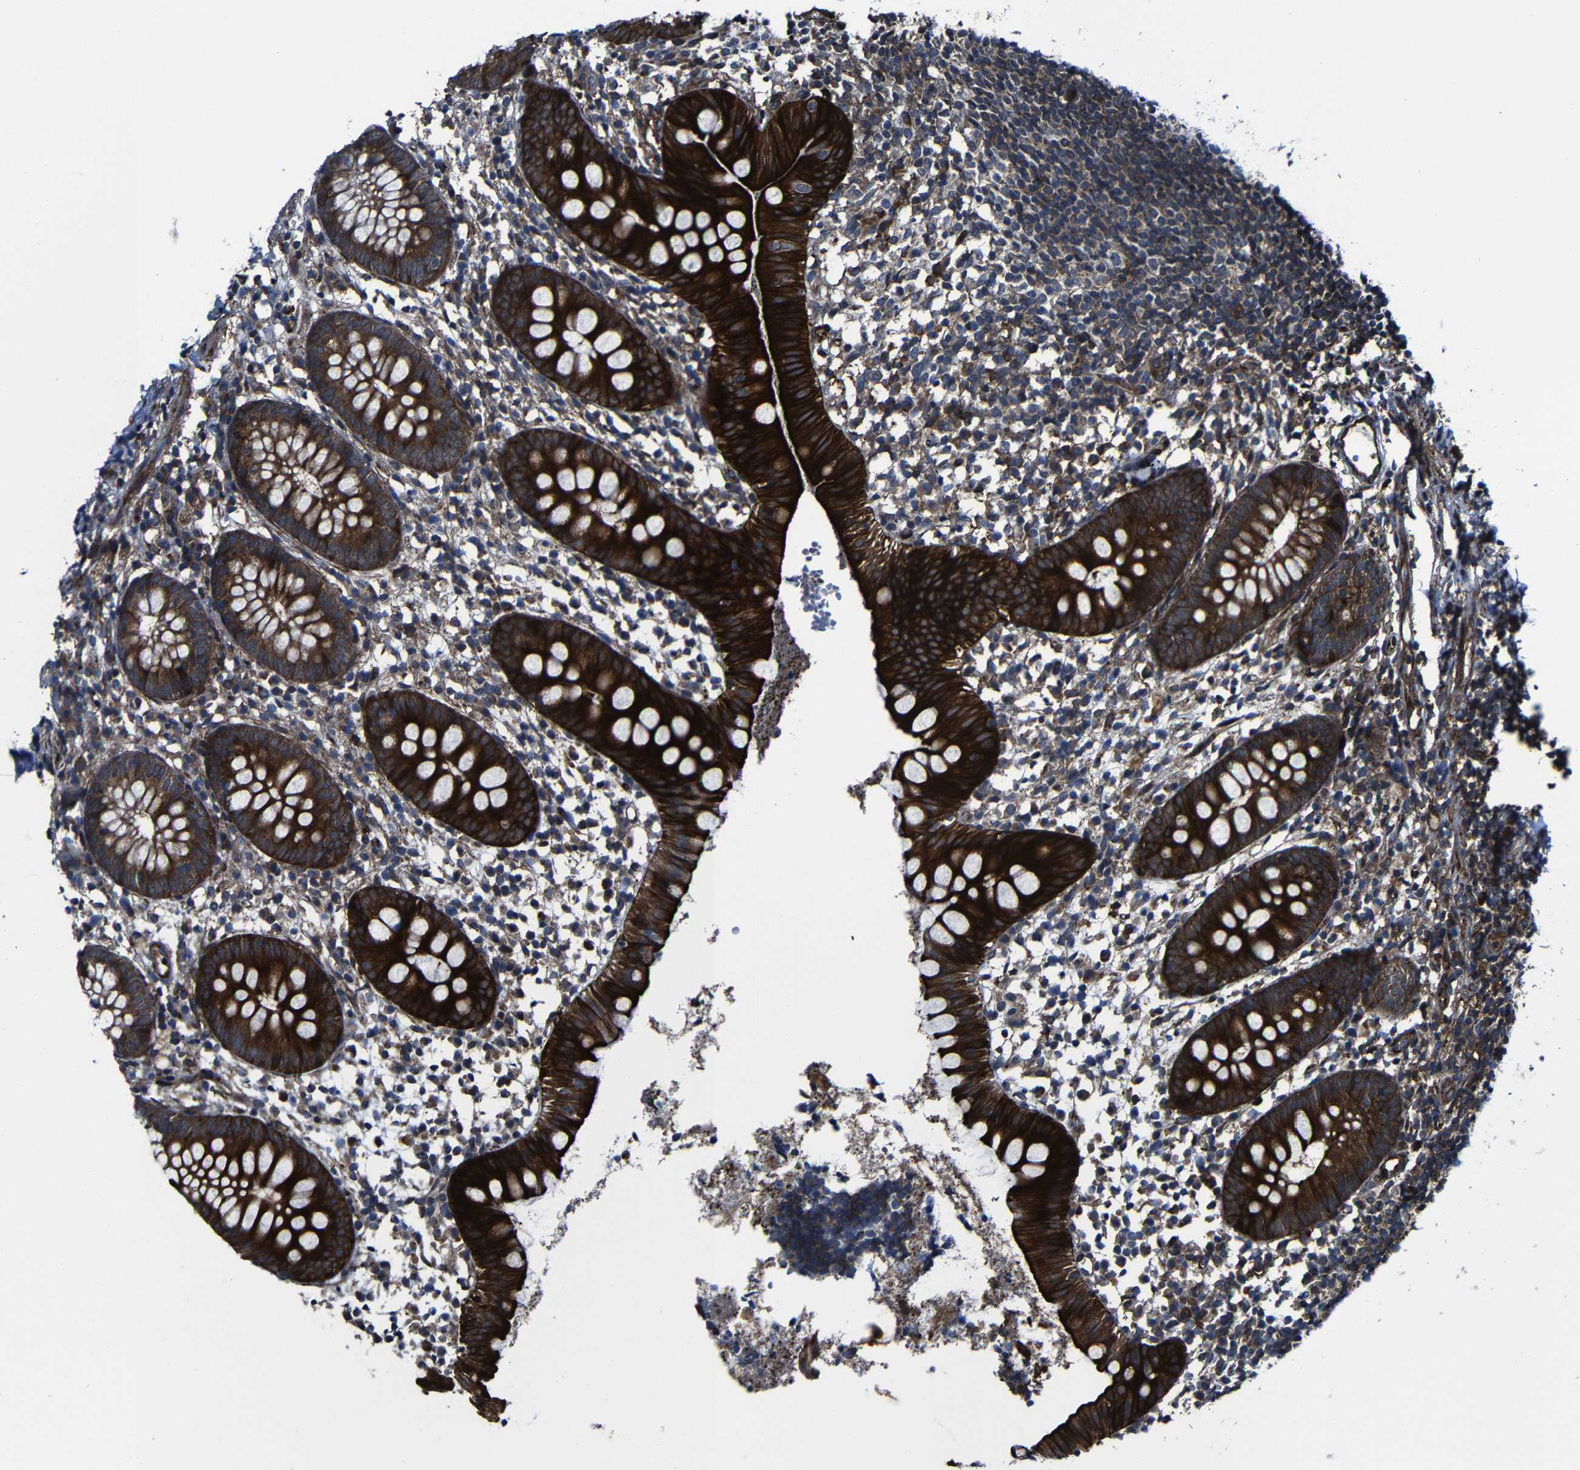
{"staining": {"intensity": "strong", "quantity": ">75%", "location": "cytoplasmic/membranous"}, "tissue": "appendix", "cell_type": "Glandular cells", "image_type": "normal", "snomed": [{"axis": "morphology", "description": "Normal tissue, NOS"}, {"axis": "topography", "description": "Appendix"}], "caption": "A micrograph of human appendix stained for a protein displays strong cytoplasmic/membranous brown staining in glandular cells. The protein is shown in brown color, while the nuclei are stained blue.", "gene": "KIAA0513", "patient": {"sex": "female", "age": 20}}